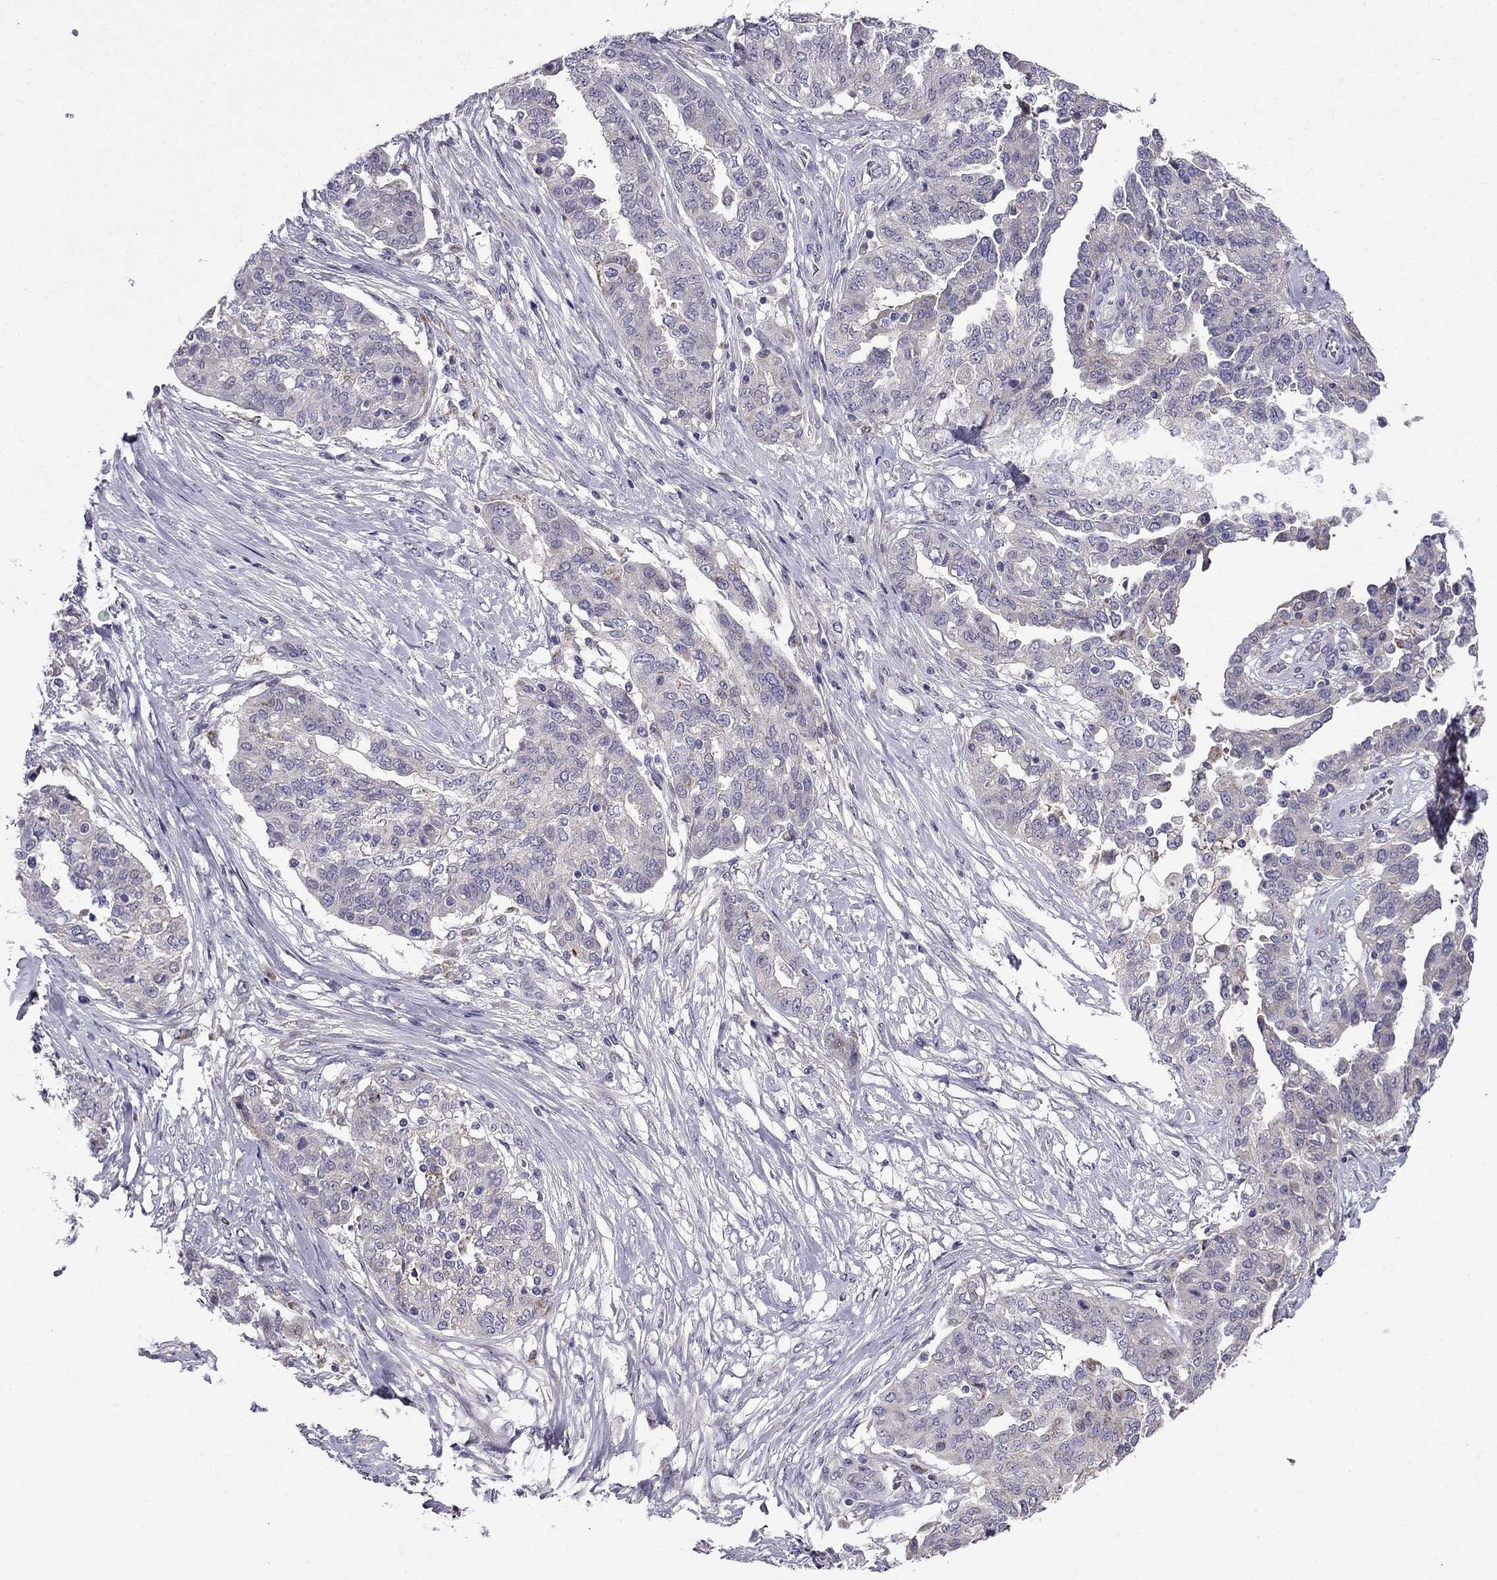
{"staining": {"intensity": "weak", "quantity": "25%-75%", "location": "cytoplasmic/membranous"}, "tissue": "ovarian cancer", "cell_type": "Tumor cells", "image_type": "cancer", "snomed": [{"axis": "morphology", "description": "Cystadenocarcinoma, serous, NOS"}, {"axis": "topography", "description": "Ovary"}], "caption": "Ovarian cancer was stained to show a protein in brown. There is low levels of weak cytoplasmic/membranous staining in about 25%-75% of tumor cells.", "gene": "PI16", "patient": {"sex": "female", "age": 67}}